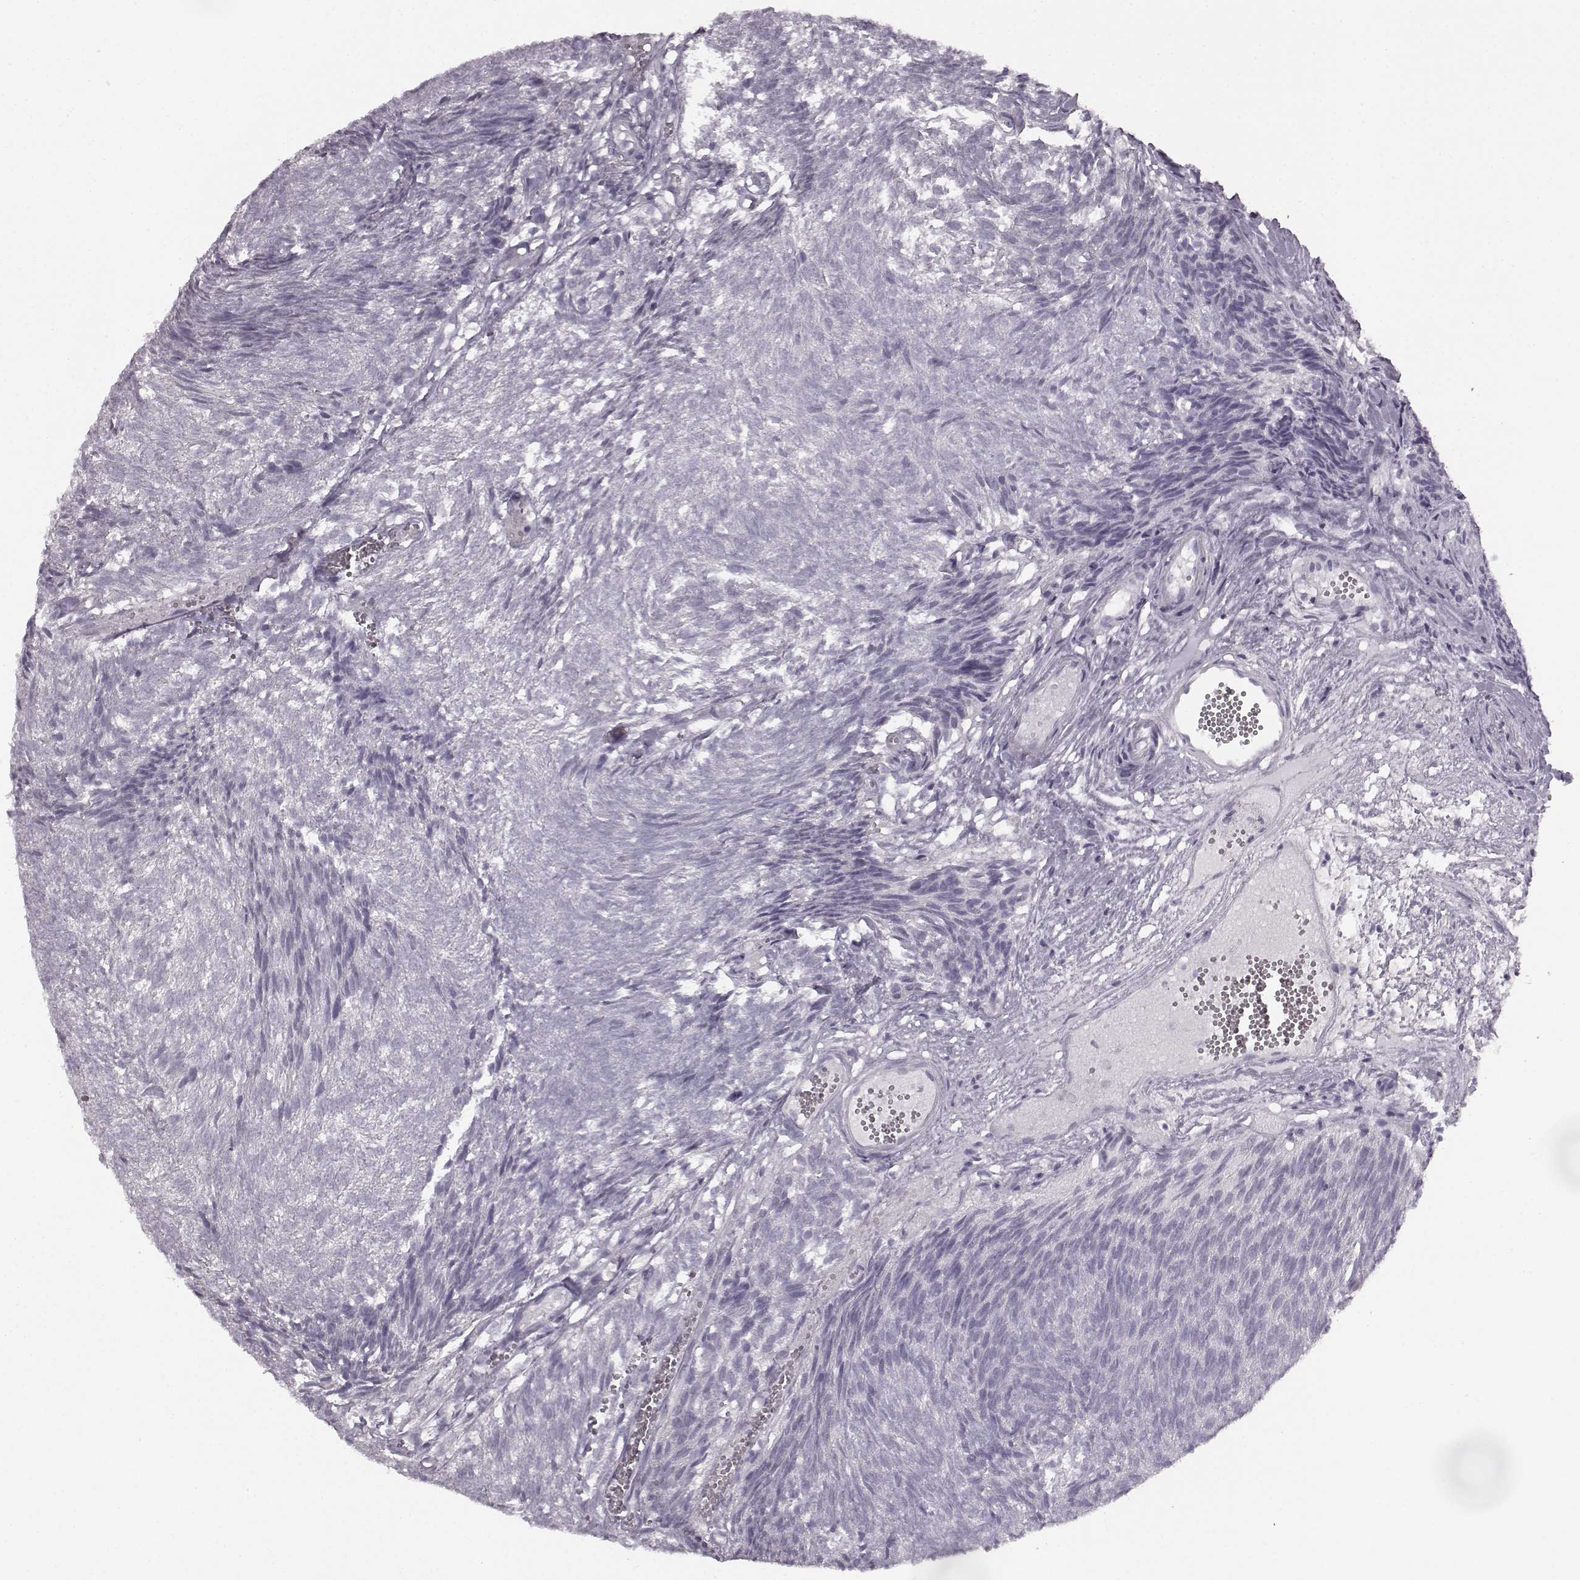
{"staining": {"intensity": "negative", "quantity": "none", "location": "none"}, "tissue": "urothelial cancer", "cell_type": "Tumor cells", "image_type": "cancer", "snomed": [{"axis": "morphology", "description": "Urothelial carcinoma, Low grade"}, {"axis": "topography", "description": "Urinary bladder"}], "caption": "This is a histopathology image of immunohistochemistry (IHC) staining of urothelial cancer, which shows no positivity in tumor cells.", "gene": "SEMG2", "patient": {"sex": "male", "age": 77}}